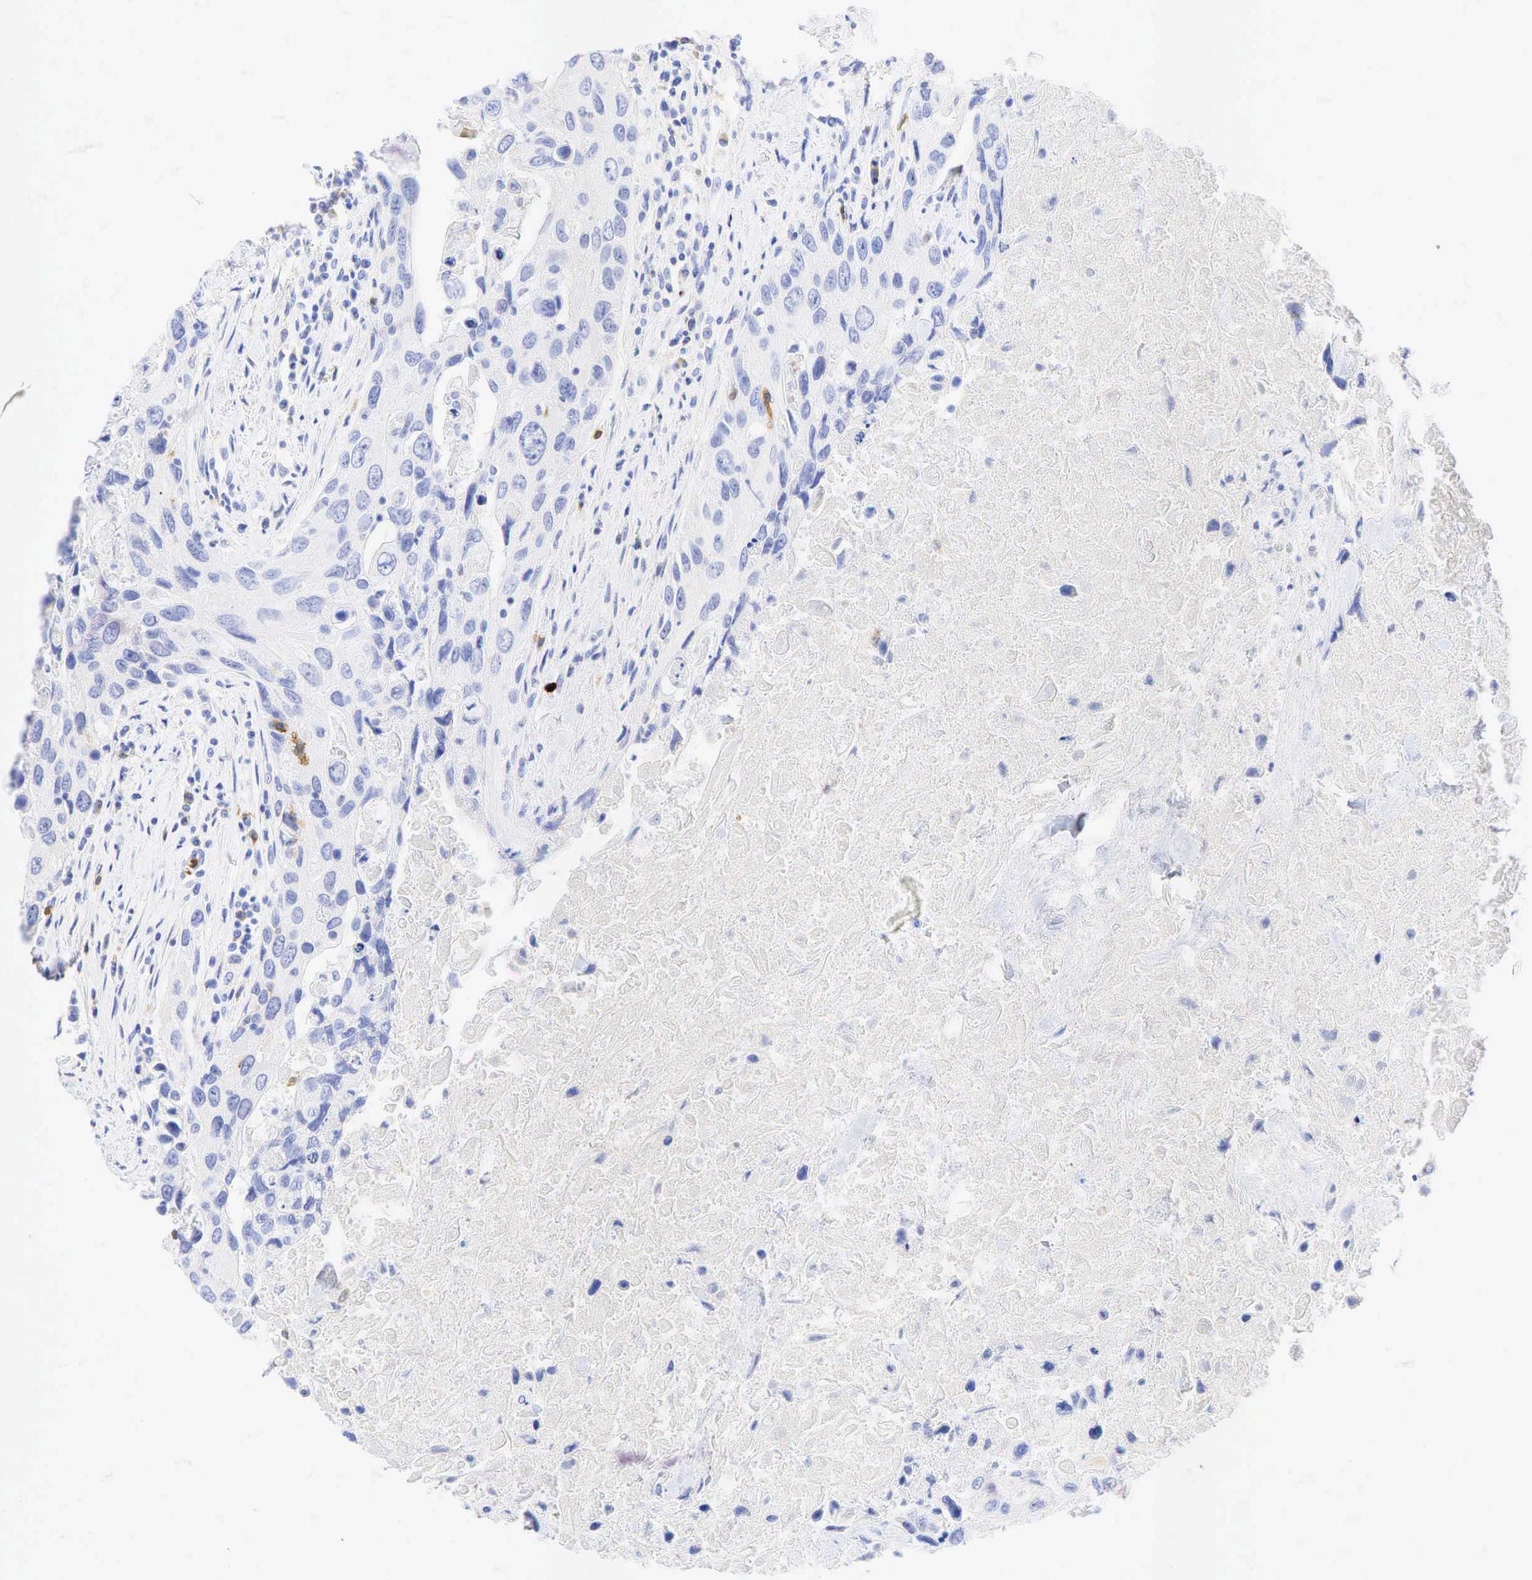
{"staining": {"intensity": "negative", "quantity": "none", "location": "none"}, "tissue": "urothelial cancer", "cell_type": "Tumor cells", "image_type": "cancer", "snomed": [{"axis": "morphology", "description": "Urothelial carcinoma, High grade"}, {"axis": "topography", "description": "Urinary bladder"}], "caption": "Histopathology image shows no significant protein staining in tumor cells of urothelial cancer. The staining was performed using DAB (3,3'-diaminobenzidine) to visualize the protein expression in brown, while the nuclei were stained in blue with hematoxylin (Magnification: 20x).", "gene": "TNFRSF8", "patient": {"sex": "male", "age": 71}}